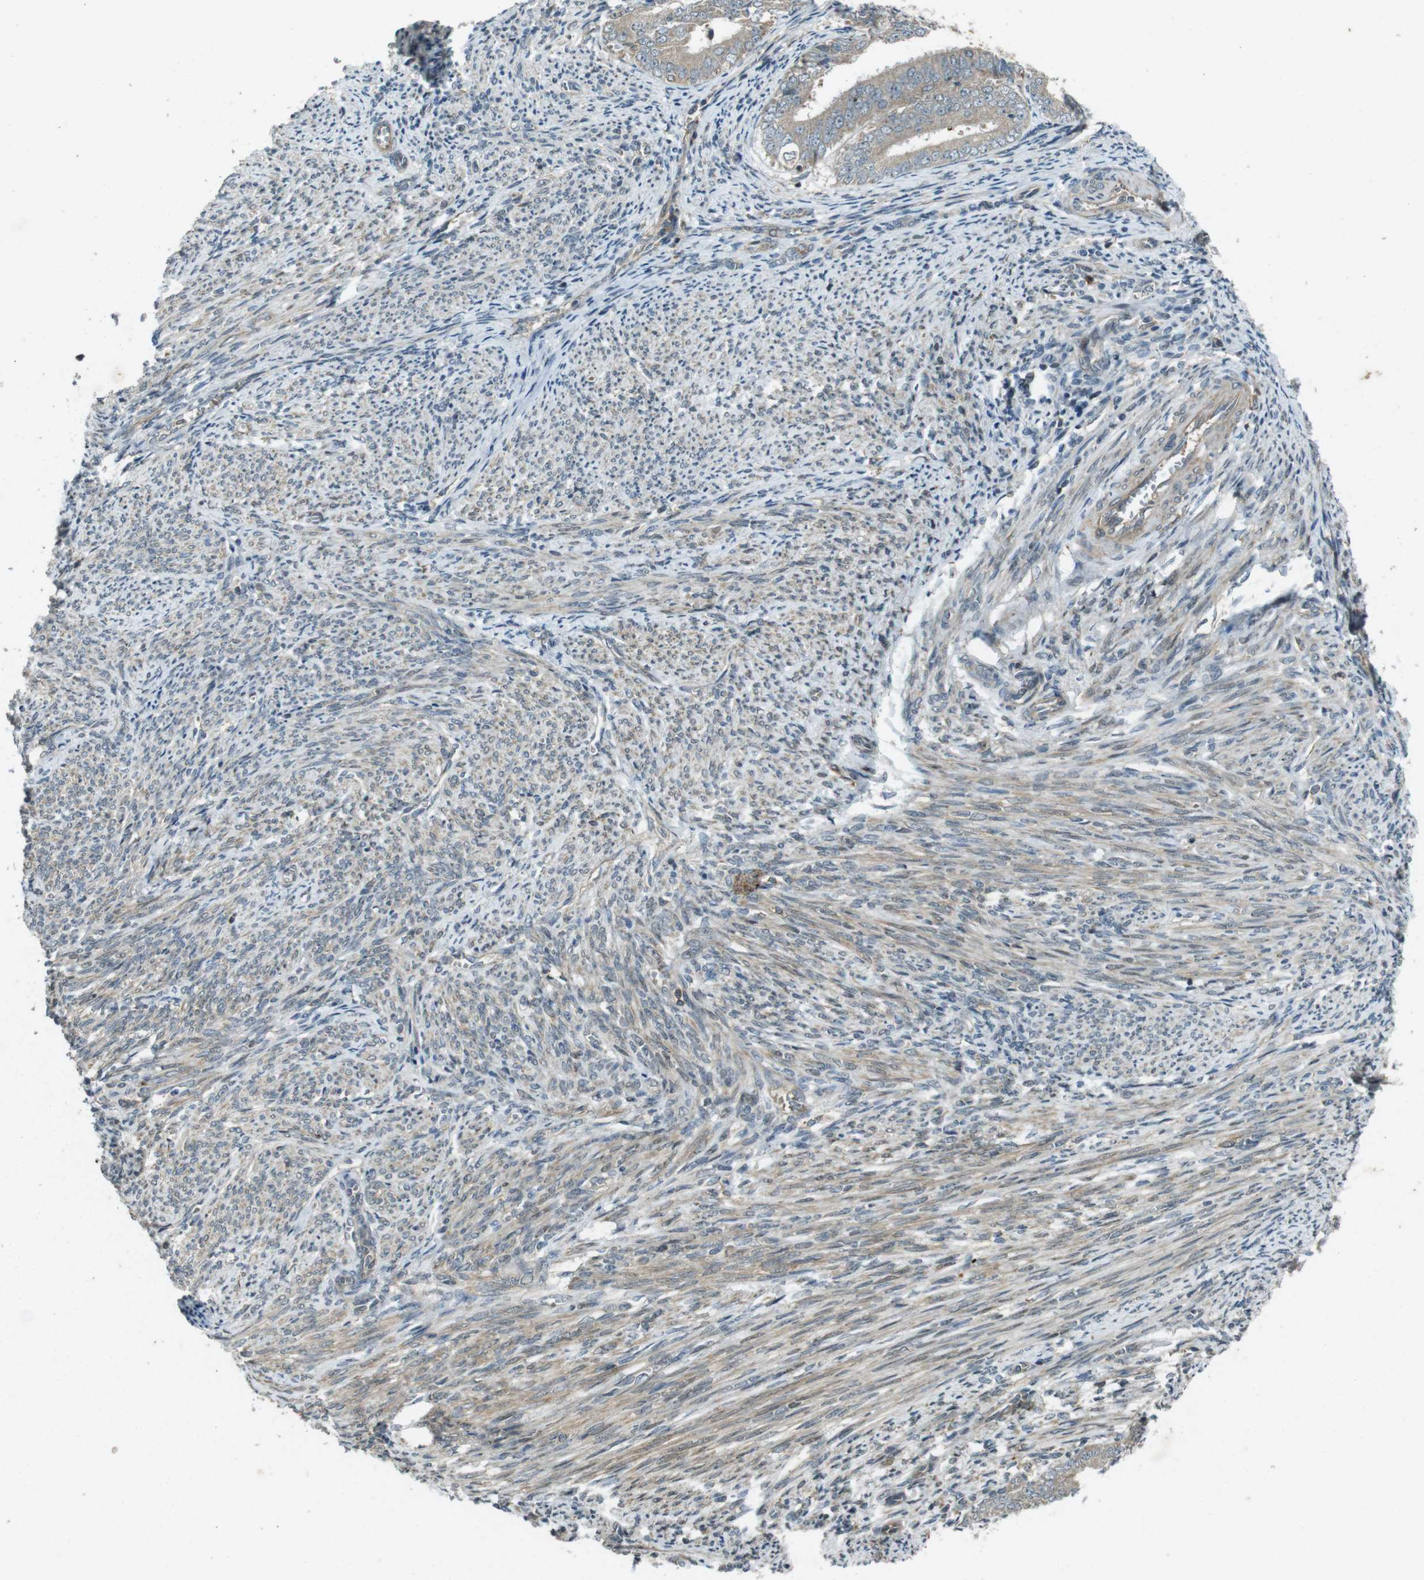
{"staining": {"intensity": "weak", "quantity": ">75%", "location": "cytoplasmic/membranous"}, "tissue": "endometrial cancer", "cell_type": "Tumor cells", "image_type": "cancer", "snomed": [{"axis": "morphology", "description": "Adenocarcinoma, NOS"}, {"axis": "topography", "description": "Endometrium"}], "caption": "Human endometrial adenocarcinoma stained for a protein (brown) displays weak cytoplasmic/membranous positive expression in approximately >75% of tumor cells.", "gene": "ZYX", "patient": {"sex": "female", "age": 63}}